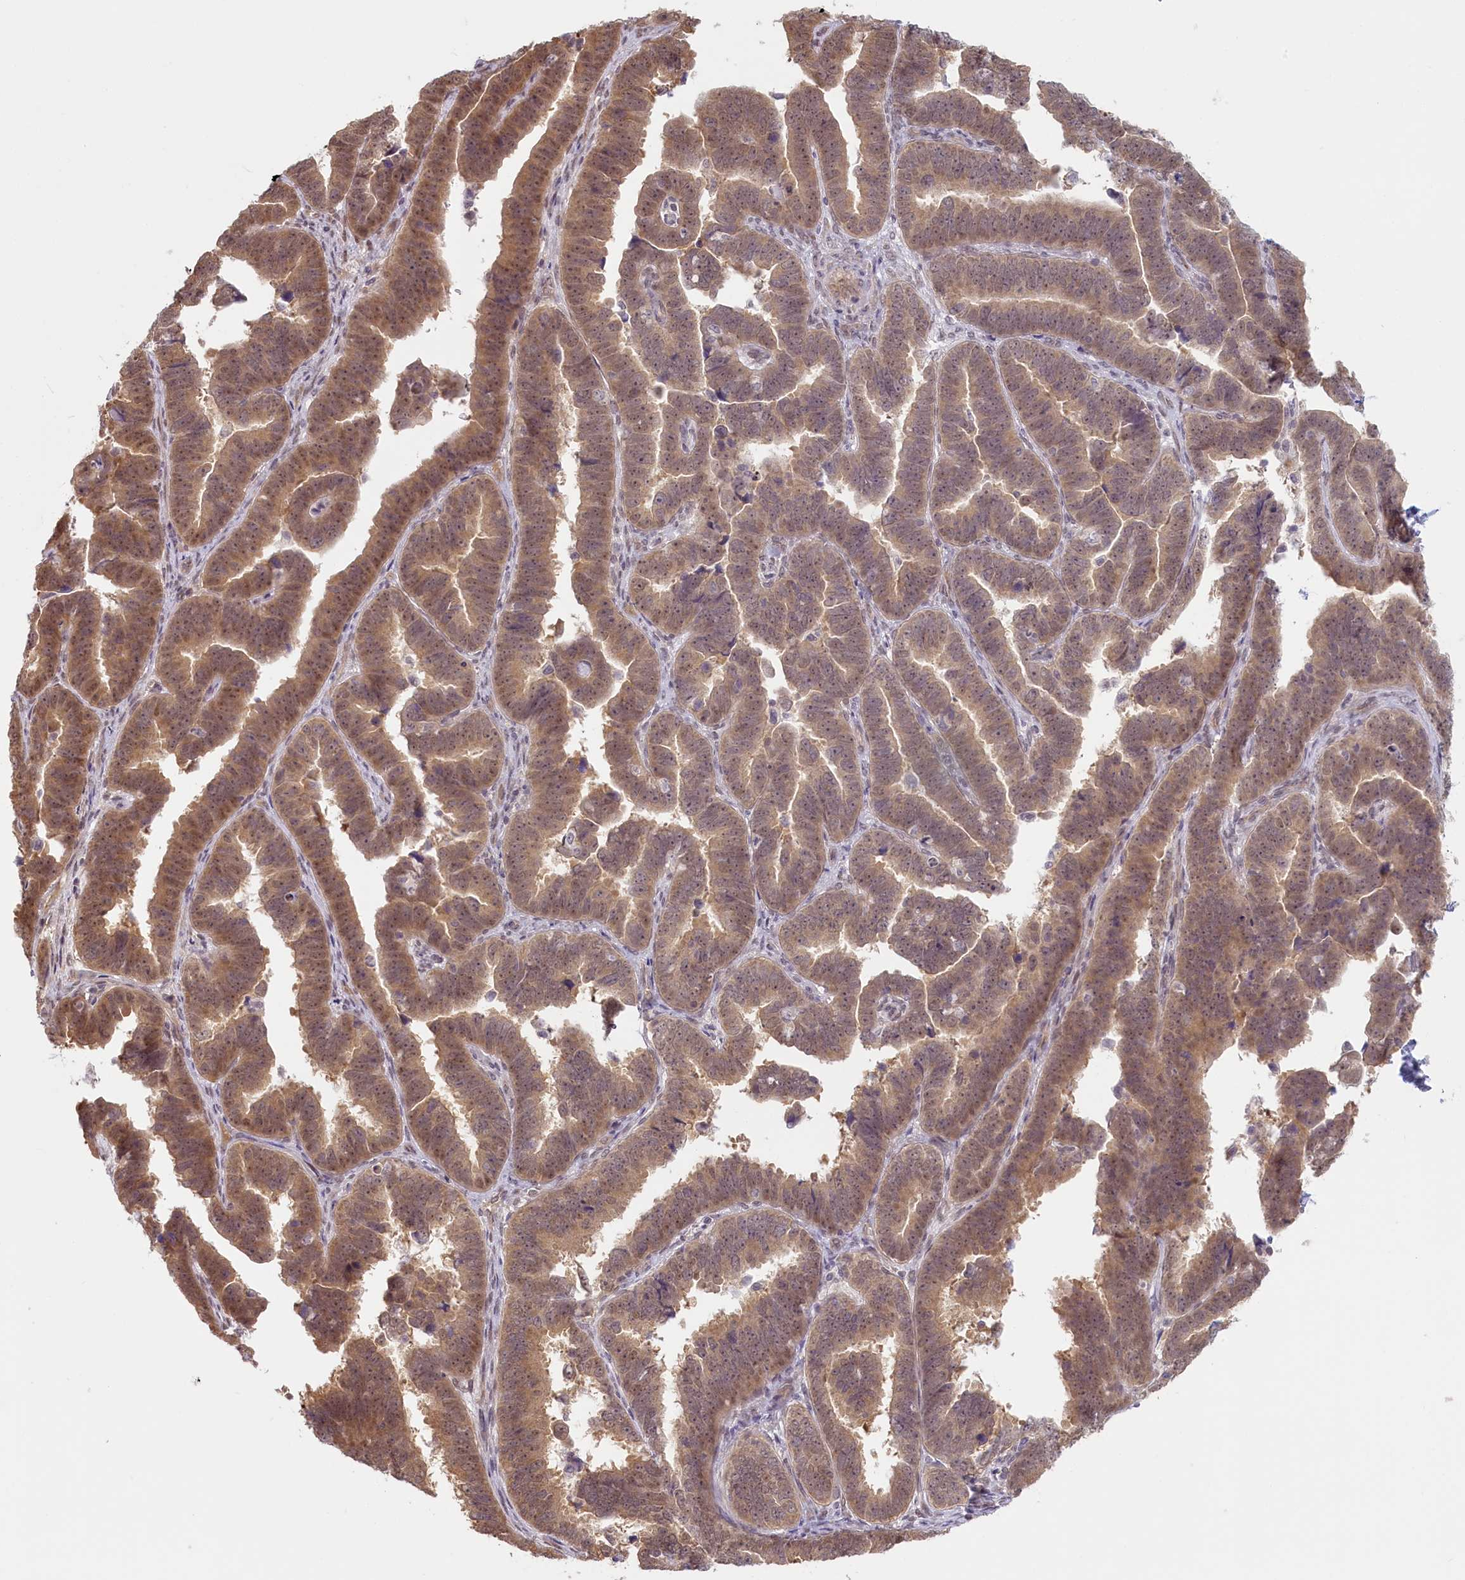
{"staining": {"intensity": "moderate", "quantity": ">75%", "location": "cytoplasmic/membranous,nuclear"}, "tissue": "endometrial cancer", "cell_type": "Tumor cells", "image_type": "cancer", "snomed": [{"axis": "morphology", "description": "Adenocarcinoma, NOS"}, {"axis": "topography", "description": "Endometrium"}], "caption": "About >75% of tumor cells in endometrial cancer (adenocarcinoma) exhibit moderate cytoplasmic/membranous and nuclear protein expression as visualized by brown immunohistochemical staining.", "gene": "C19orf44", "patient": {"sex": "female", "age": 75}}